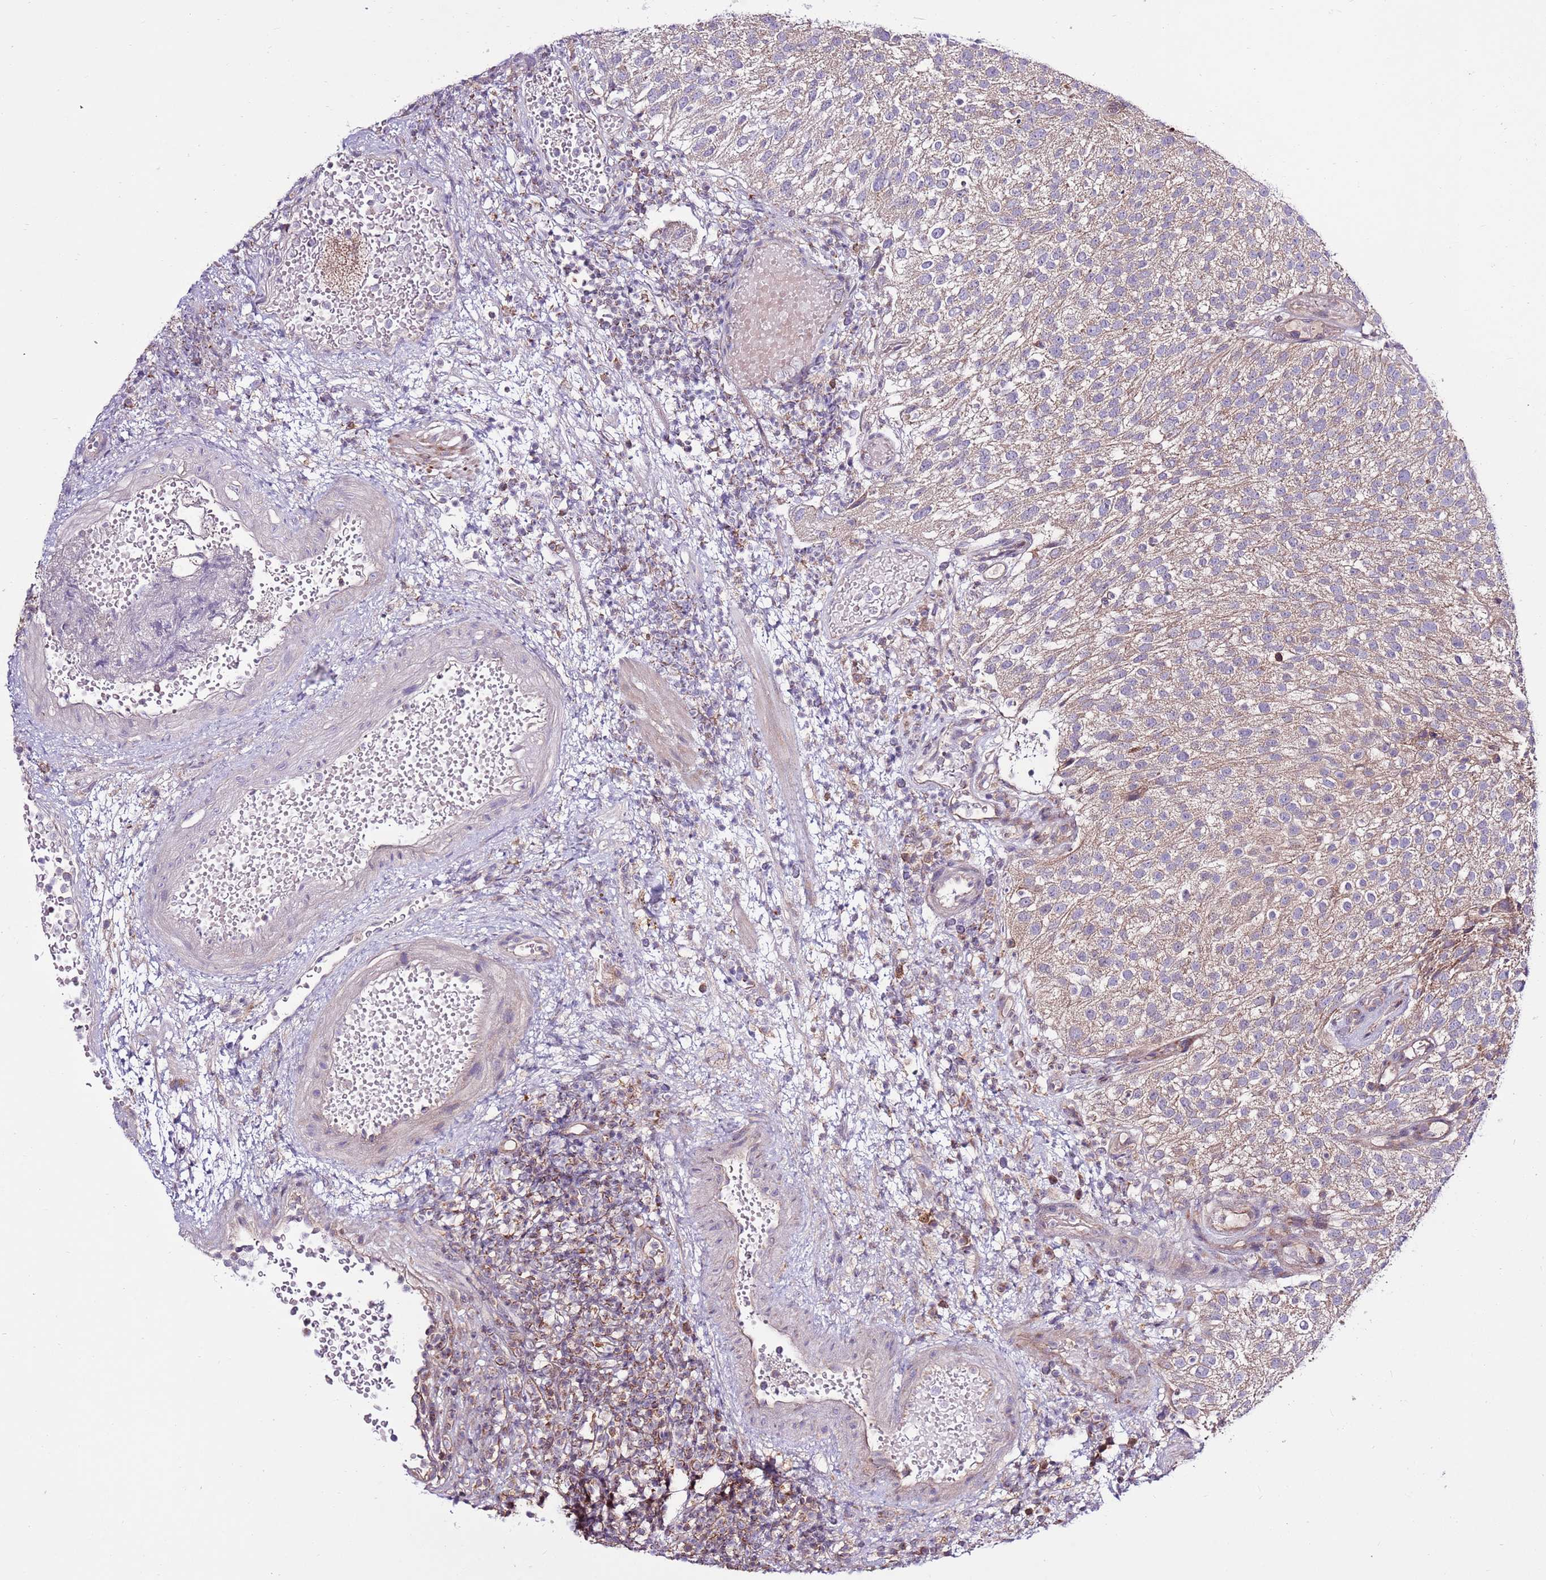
{"staining": {"intensity": "moderate", "quantity": "<25%", "location": "cytoplasmic/membranous"}, "tissue": "urothelial cancer", "cell_type": "Tumor cells", "image_type": "cancer", "snomed": [{"axis": "morphology", "description": "Urothelial carcinoma, Low grade"}, {"axis": "topography", "description": "Urinary bladder"}], "caption": "This micrograph displays IHC staining of human low-grade urothelial carcinoma, with low moderate cytoplasmic/membranous staining in approximately <25% of tumor cells.", "gene": "SMG1", "patient": {"sex": "male", "age": 78}}